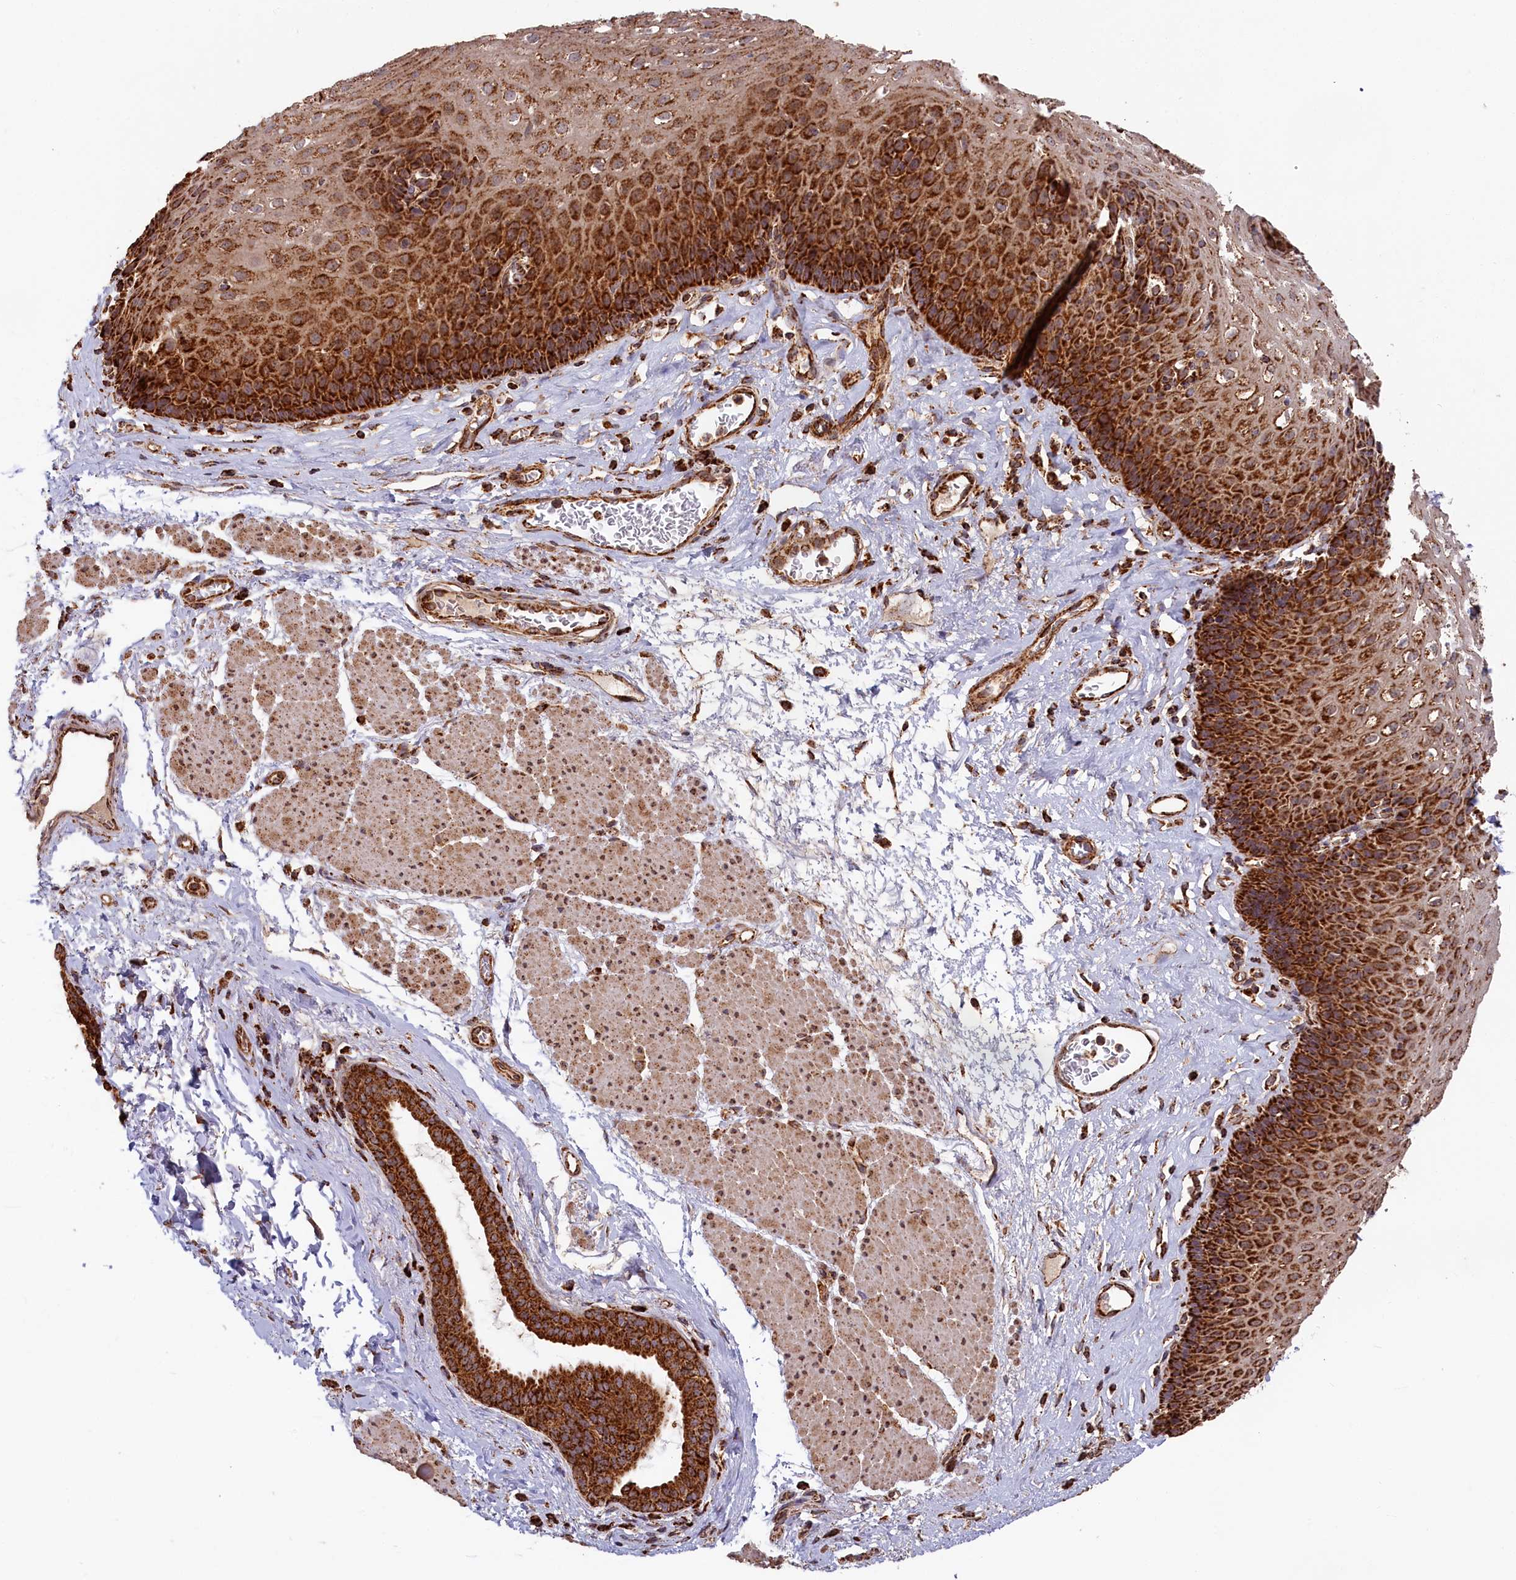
{"staining": {"intensity": "strong", "quantity": ">75%", "location": "cytoplasmic/membranous"}, "tissue": "esophagus", "cell_type": "Squamous epithelial cells", "image_type": "normal", "snomed": [{"axis": "morphology", "description": "Normal tissue, NOS"}, {"axis": "topography", "description": "Esophagus"}], "caption": "Immunohistochemical staining of benign esophagus exhibits high levels of strong cytoplasmic/membranous staining in approximately >75% of squamous epithelial cells. The staining is performed using DAB (3,3'-diaminobenzidine) brown chromogen to label protein expression. The nuclei are counter-stained blue using hematoxylin.", "gene": "MACROD1", "patient": {"sex": "female", "age": 66}}